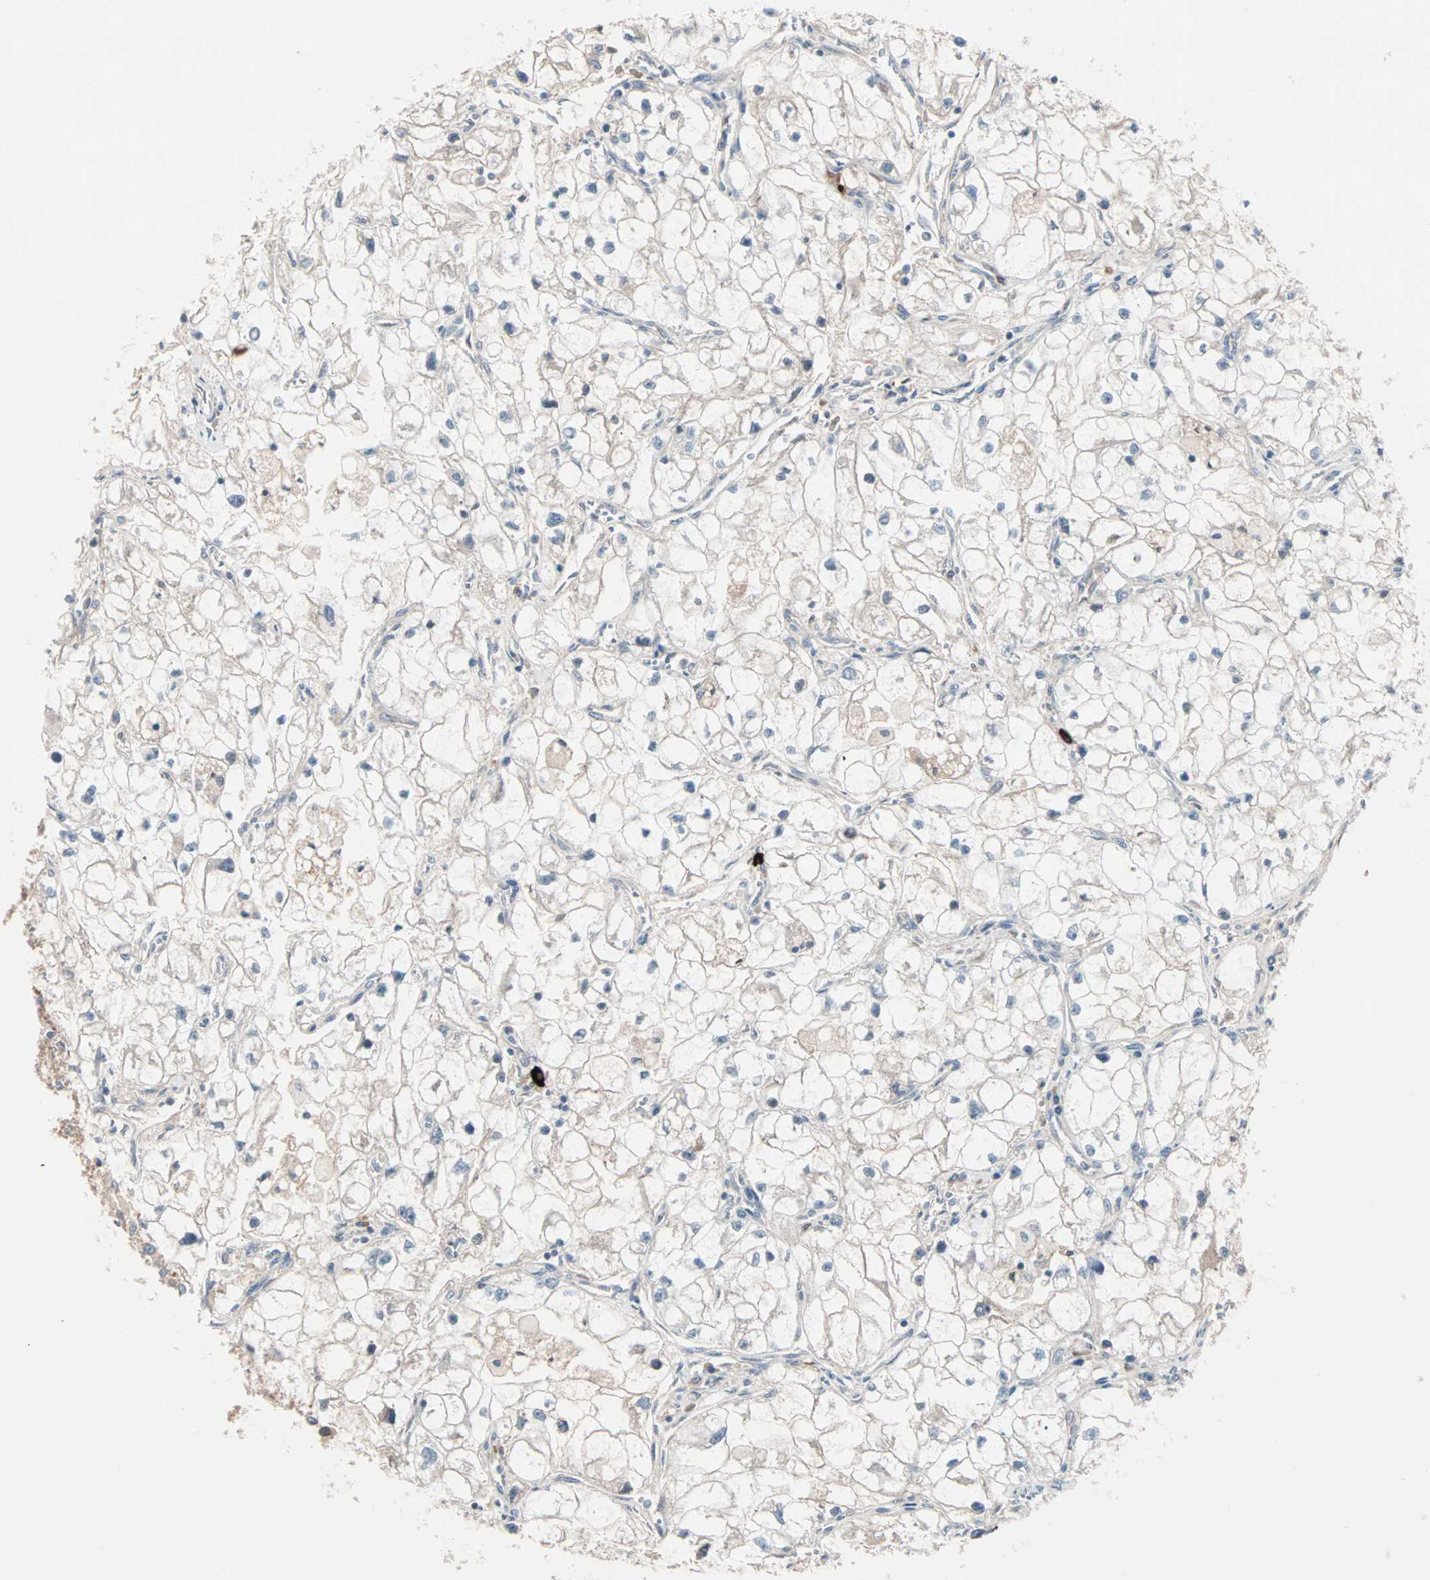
{"staining": {"intensity": "negative", "quantity": "none", "location": "none"}, "tissue": "renal cancer", "cell_type": "Tumor cells", "image_type": "cancer", "snomed": [{"axis": "morphology", "description": "Adenocarcinoma, NOS"}, {"axis": "topography", "description": "Kidney"}], "caption": "Tumor cells are negative for protein expression in human adenocarcinoma (renal). (Brightfield microscopy of DAB (3,3'-diaminobenzidine) IHC at high magnification).", "gene": "CAD", "patient": {"sex": "female", "age": 70}}